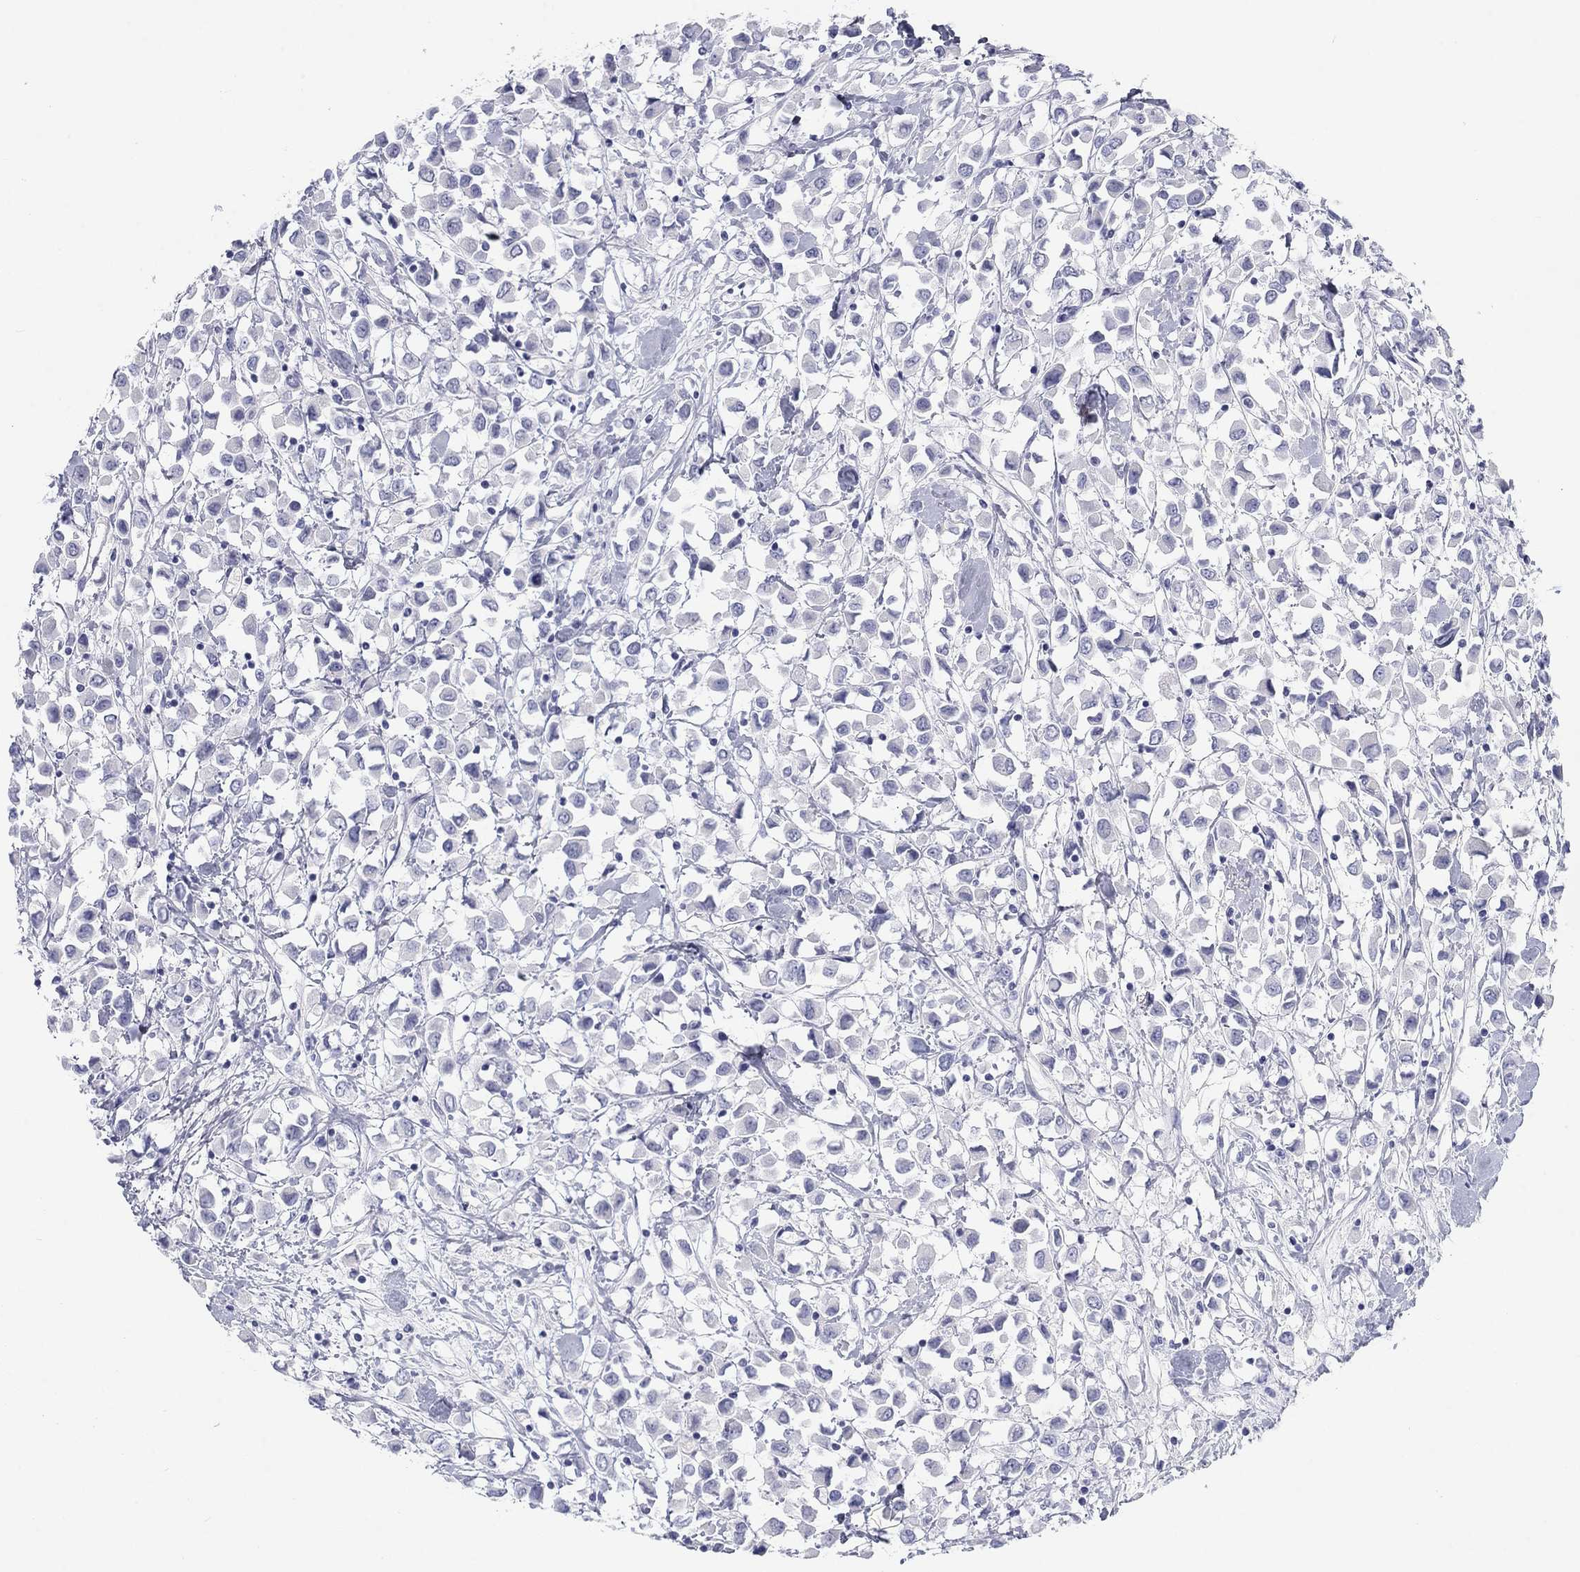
{"staining": {"intensity": "negative", "quantity": "none", "location": "none"}, "tissue": "breast cancer", "cell_type": "Tumor cells", "image_type": "cancer", "snomed": [{"axis": "morphology", "description": "Duct carcinoma"}, {"axis": "topography", "description": "Breast"}], "caption": "Immunohistochemistry (IHC) of breast cancer (intraductal carcinoma) demonstrates no expression in tumor cells. (DAB IHC, high magnification).", "gene": "CALB1", "patient": {"sex": "female", "age": 61}}